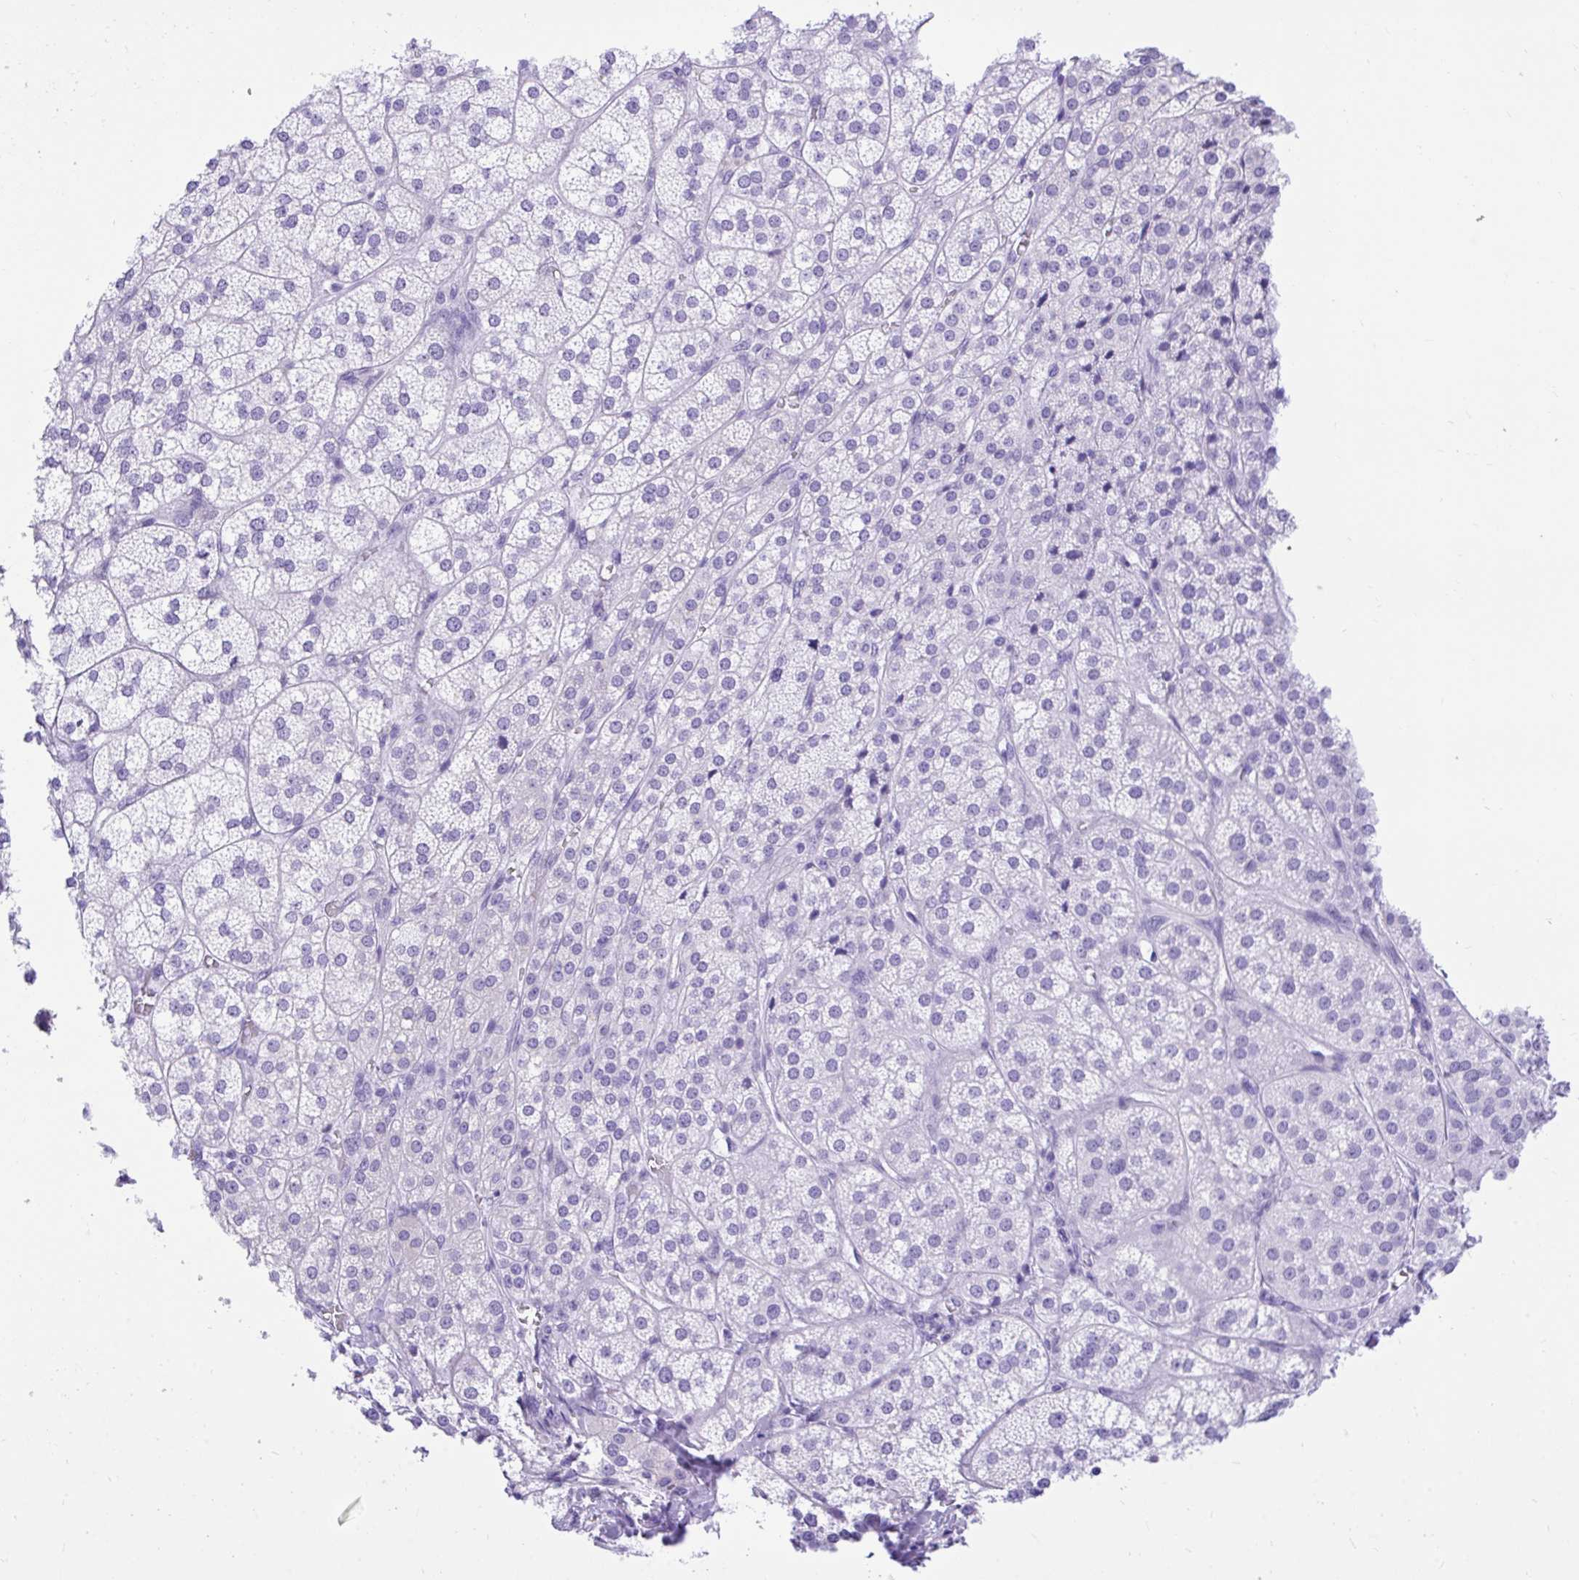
{"staining": {"intensity": "weak", "quantity": "<25%", "location": "cytoplasmic/membranous"}, "tissue": "adrenal gland", "cell_type": "Glandular cells", "image_type": "normal", "snomed": [{"axis": "morphology", "description": "Normal tissue, NOS"}, {"axis": "topography", "description": "Adrenal gland"}], "caption": "High power microscopy histopathology image of an IHC image of unremarkable adrenal gland, revealing no significant positivity in glandular cells. (Immunohistochemistry (ihc), brightfield microscopy, high magnification).", "gene": "KCNN4", "patient": {"sex": "female", "age": 60}}